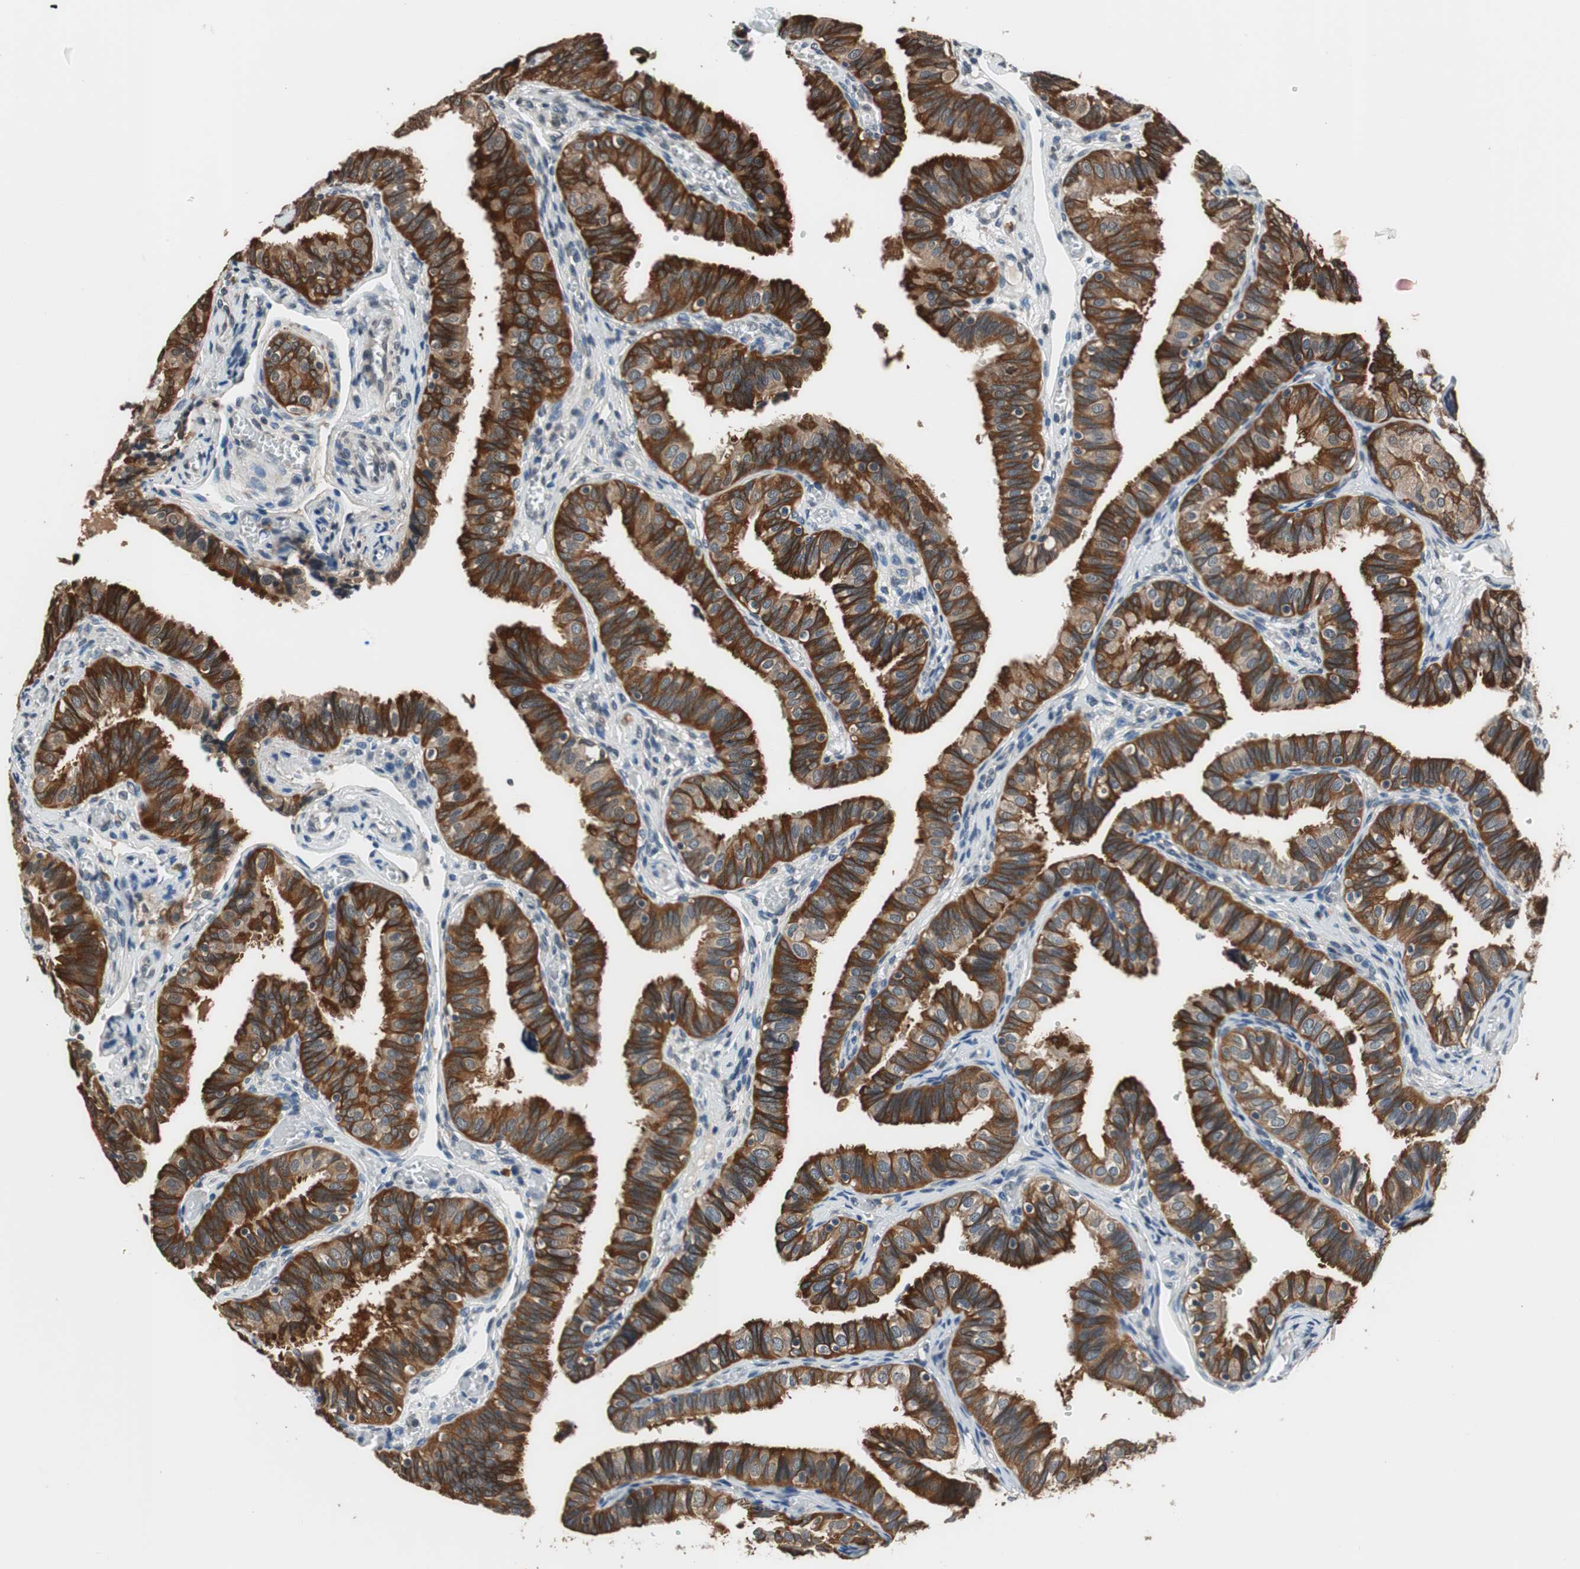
{"staining": {"intensity": "strong", "quantity": ">75%", "location": "cytoplasmic/membranous"}, "tissue": "fallopian tube", "cell_type": "Glandular cells", "image_type": "normal", "snomed": [{"axis": "morphology", "description": "Normal tissue, NOS"}, {"axis": "topography", "description": "Fallopian tube"}], "caption": "Immunohistochemical staining of benign fallopian tube displays high levels of strong cytoplasmic/membranous expression in about >75% of glandular cells. (DAB (3,3'-diaminobenzidine) IHC, brown staining for protein, blue staining for nuclei).", "gene": "GCLC", "patient": {"sex": "female", "age": 46}}